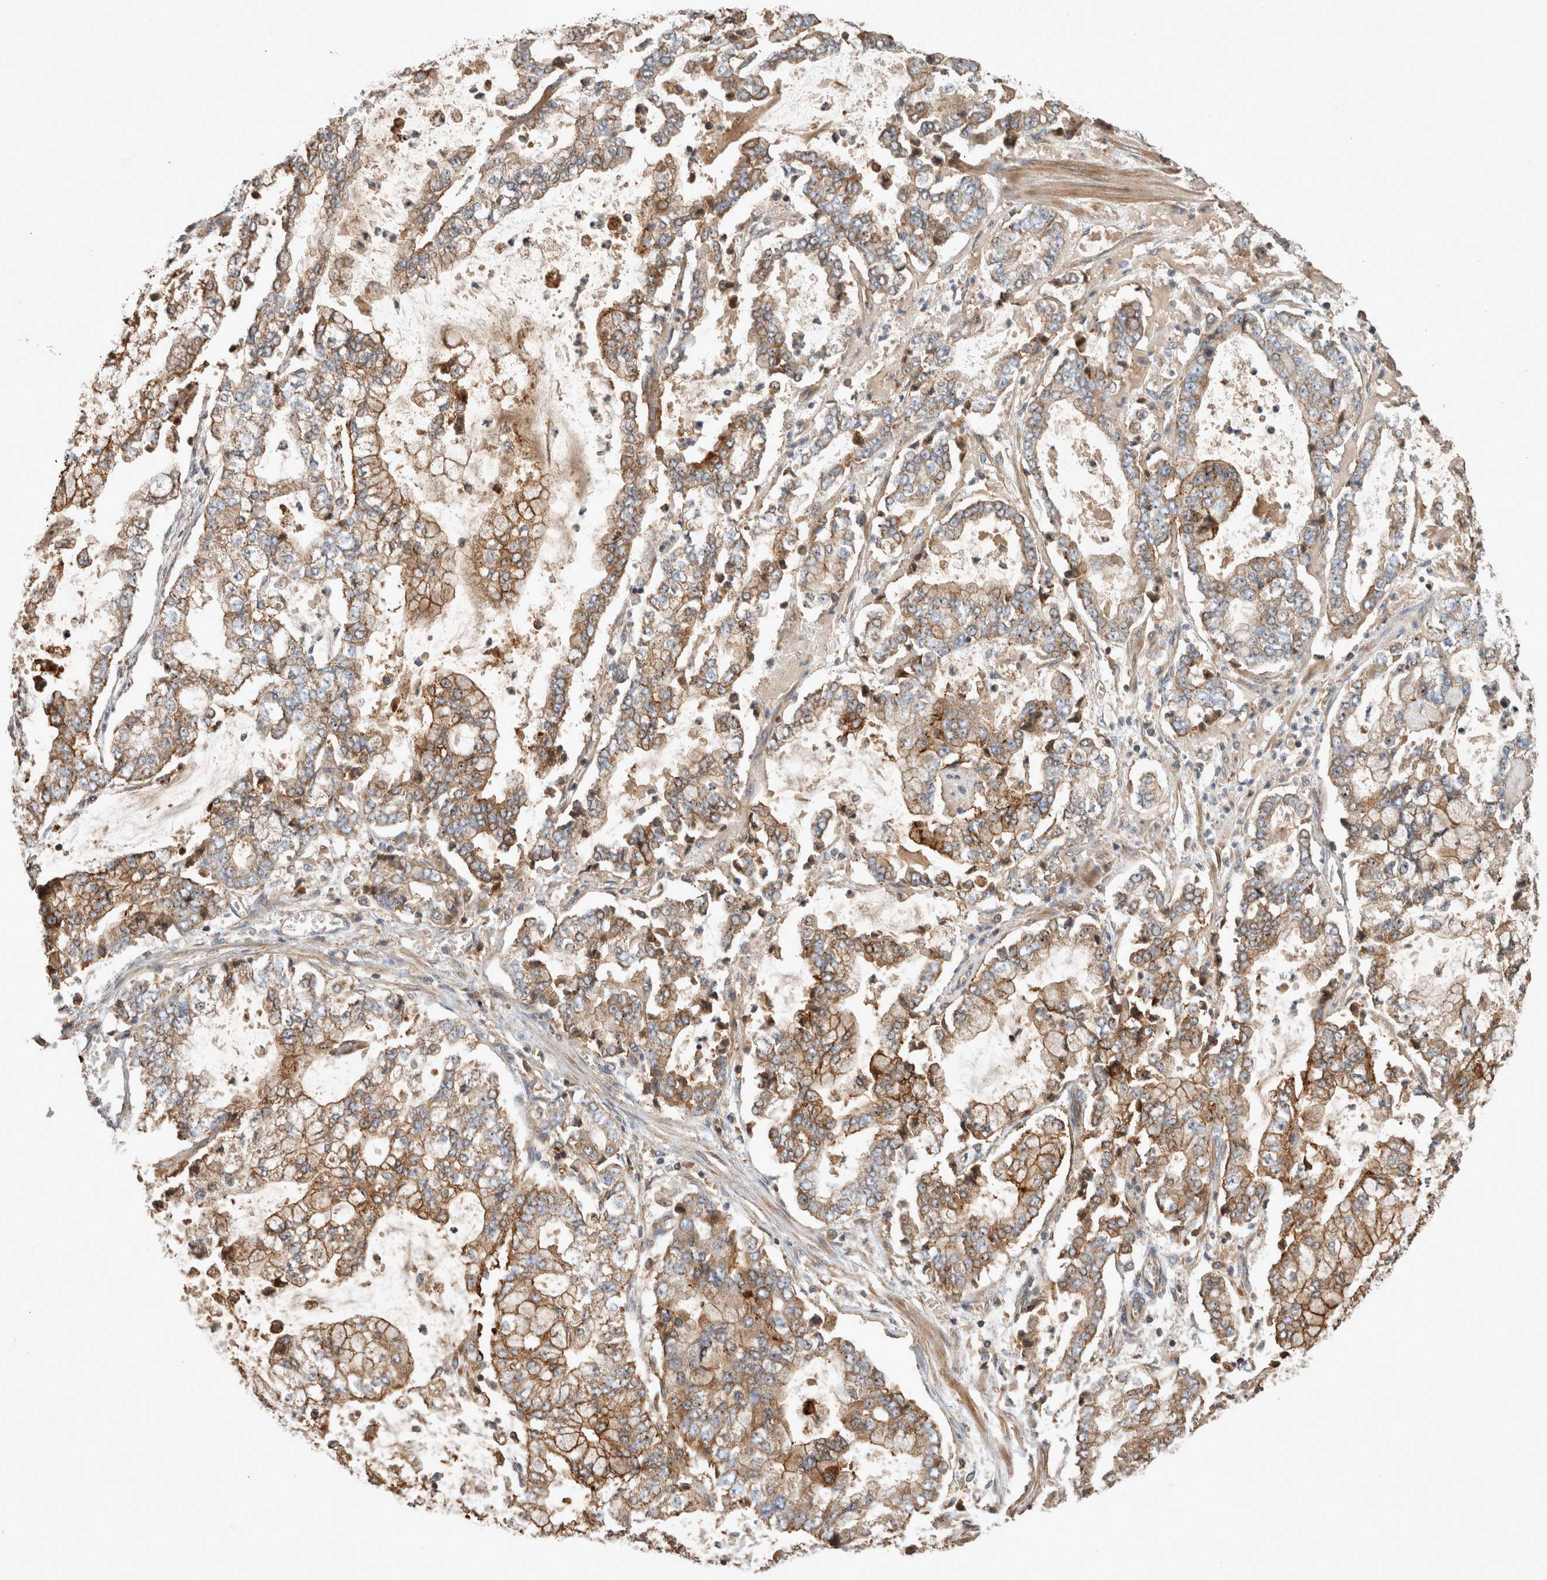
{"staining": {"intensity": "moderate", "quantity": ">75%", "location": "cytoplasmic/membranous"}, "tissue": "stomach cancer", "cell_type": "Tumor cells", "image_type": "cancer", "snomed": [{"axis": "morphology", "description": "Adenocarcinoma, NOS"}, {"axis": "topography", "description": "Stomach"}], "caption": "Protein analysis of adenocarcinoma (stomach) tissue reveals moderate cytoplasmic/membranous positivity in about >75% of tumor cells.", "gene": "SERAC1", "patient": {"sex": "male", "age": 76}}